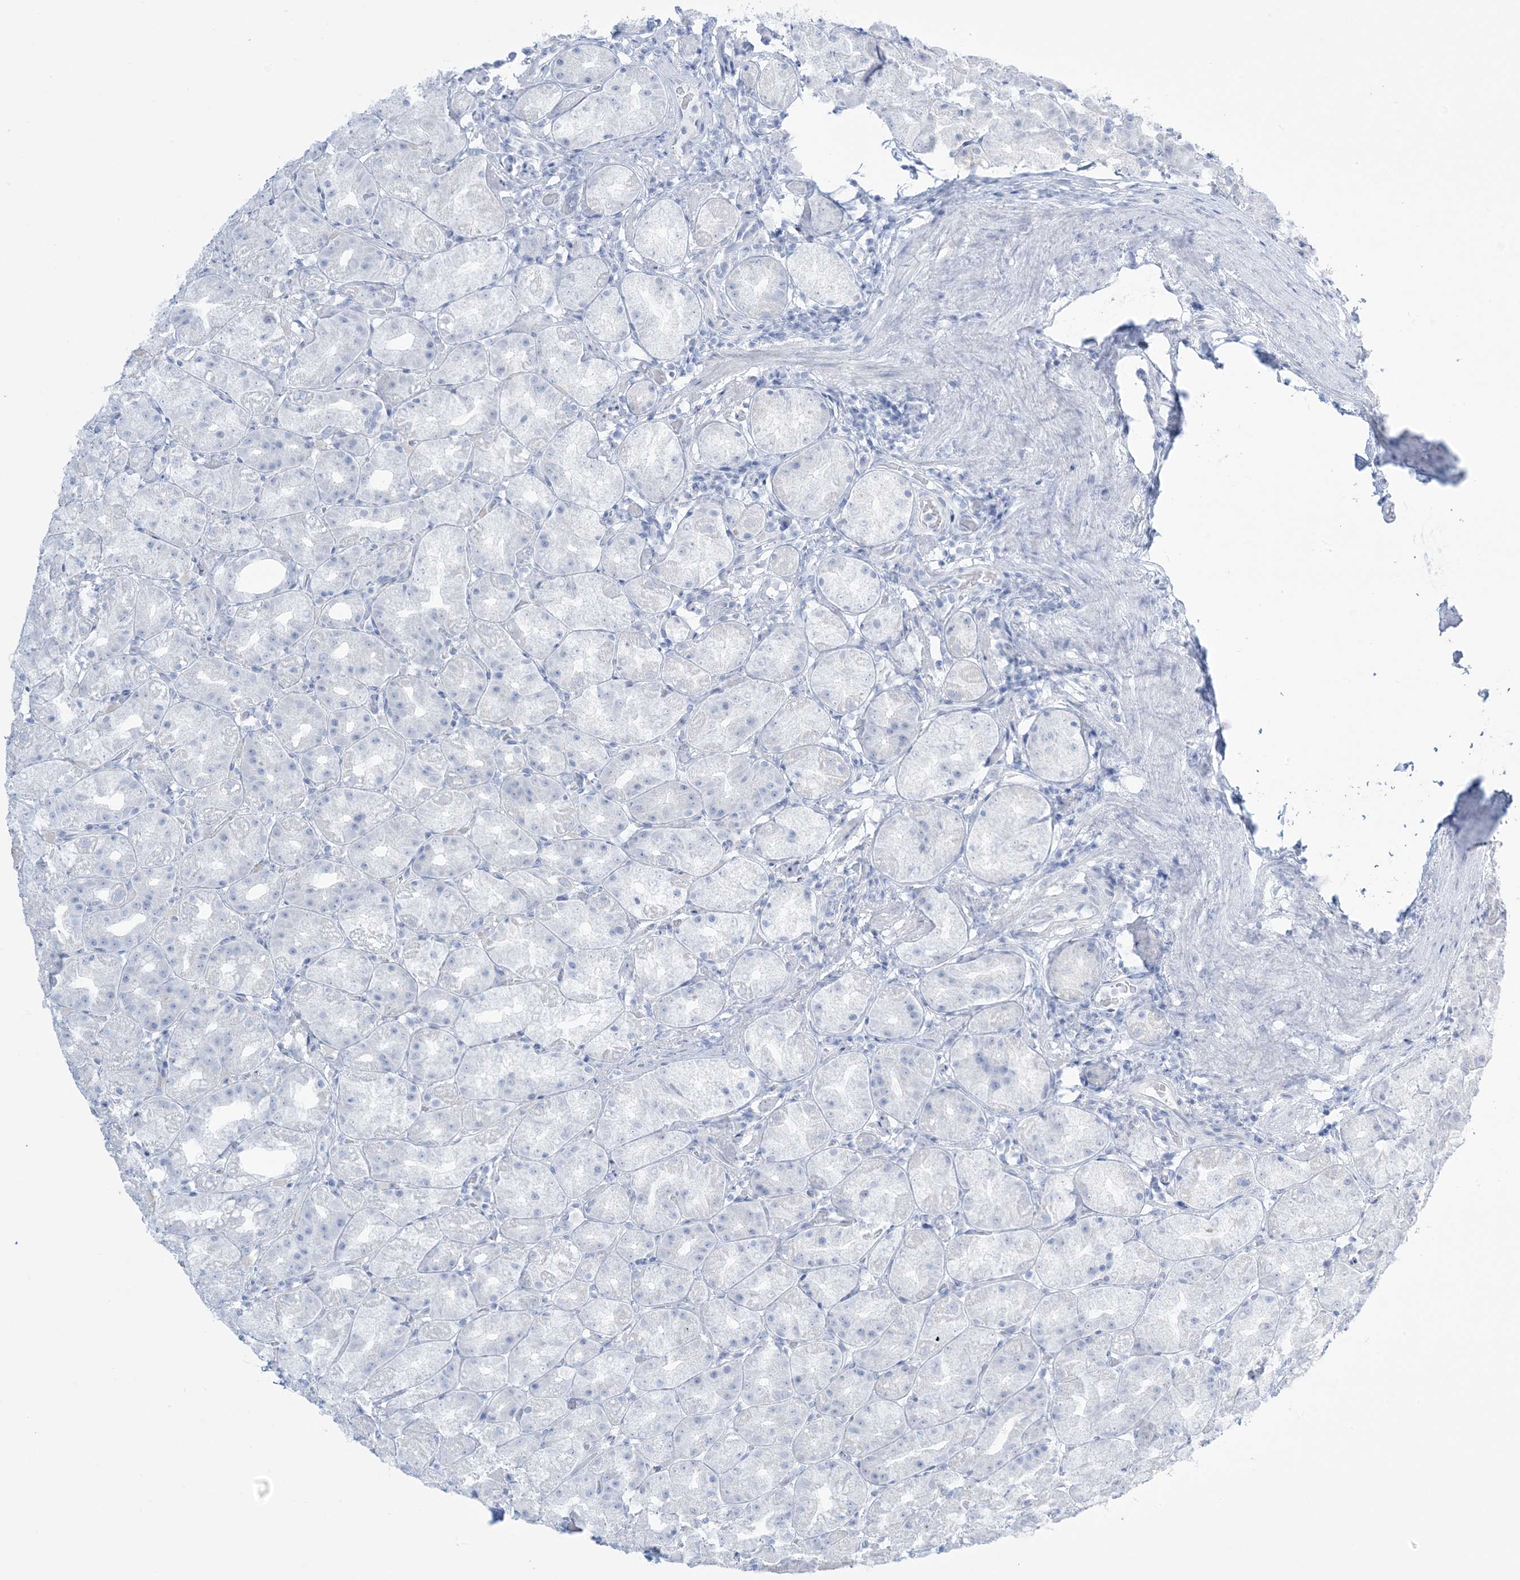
{"staining": {"intensity": "negative", "quantity": "none", "location": "none"}, "tissue": "stomach", "cell_type": "Glandular cells", "image_type": "normal", "snomed": [{"axis": "morphology", "description": "Normal tissue, NOS"}, {"axis": "topography", "description": "Stomach, upper"}], "caption": "The micrograph displays no significant positivity in glandular cells of stomach. The staining is performed using DAB brown chromogen with nuclei counter-stained in using hematoxylin.", "gene": "AGXT", "patient": {"sex": "male", "age": 68}}